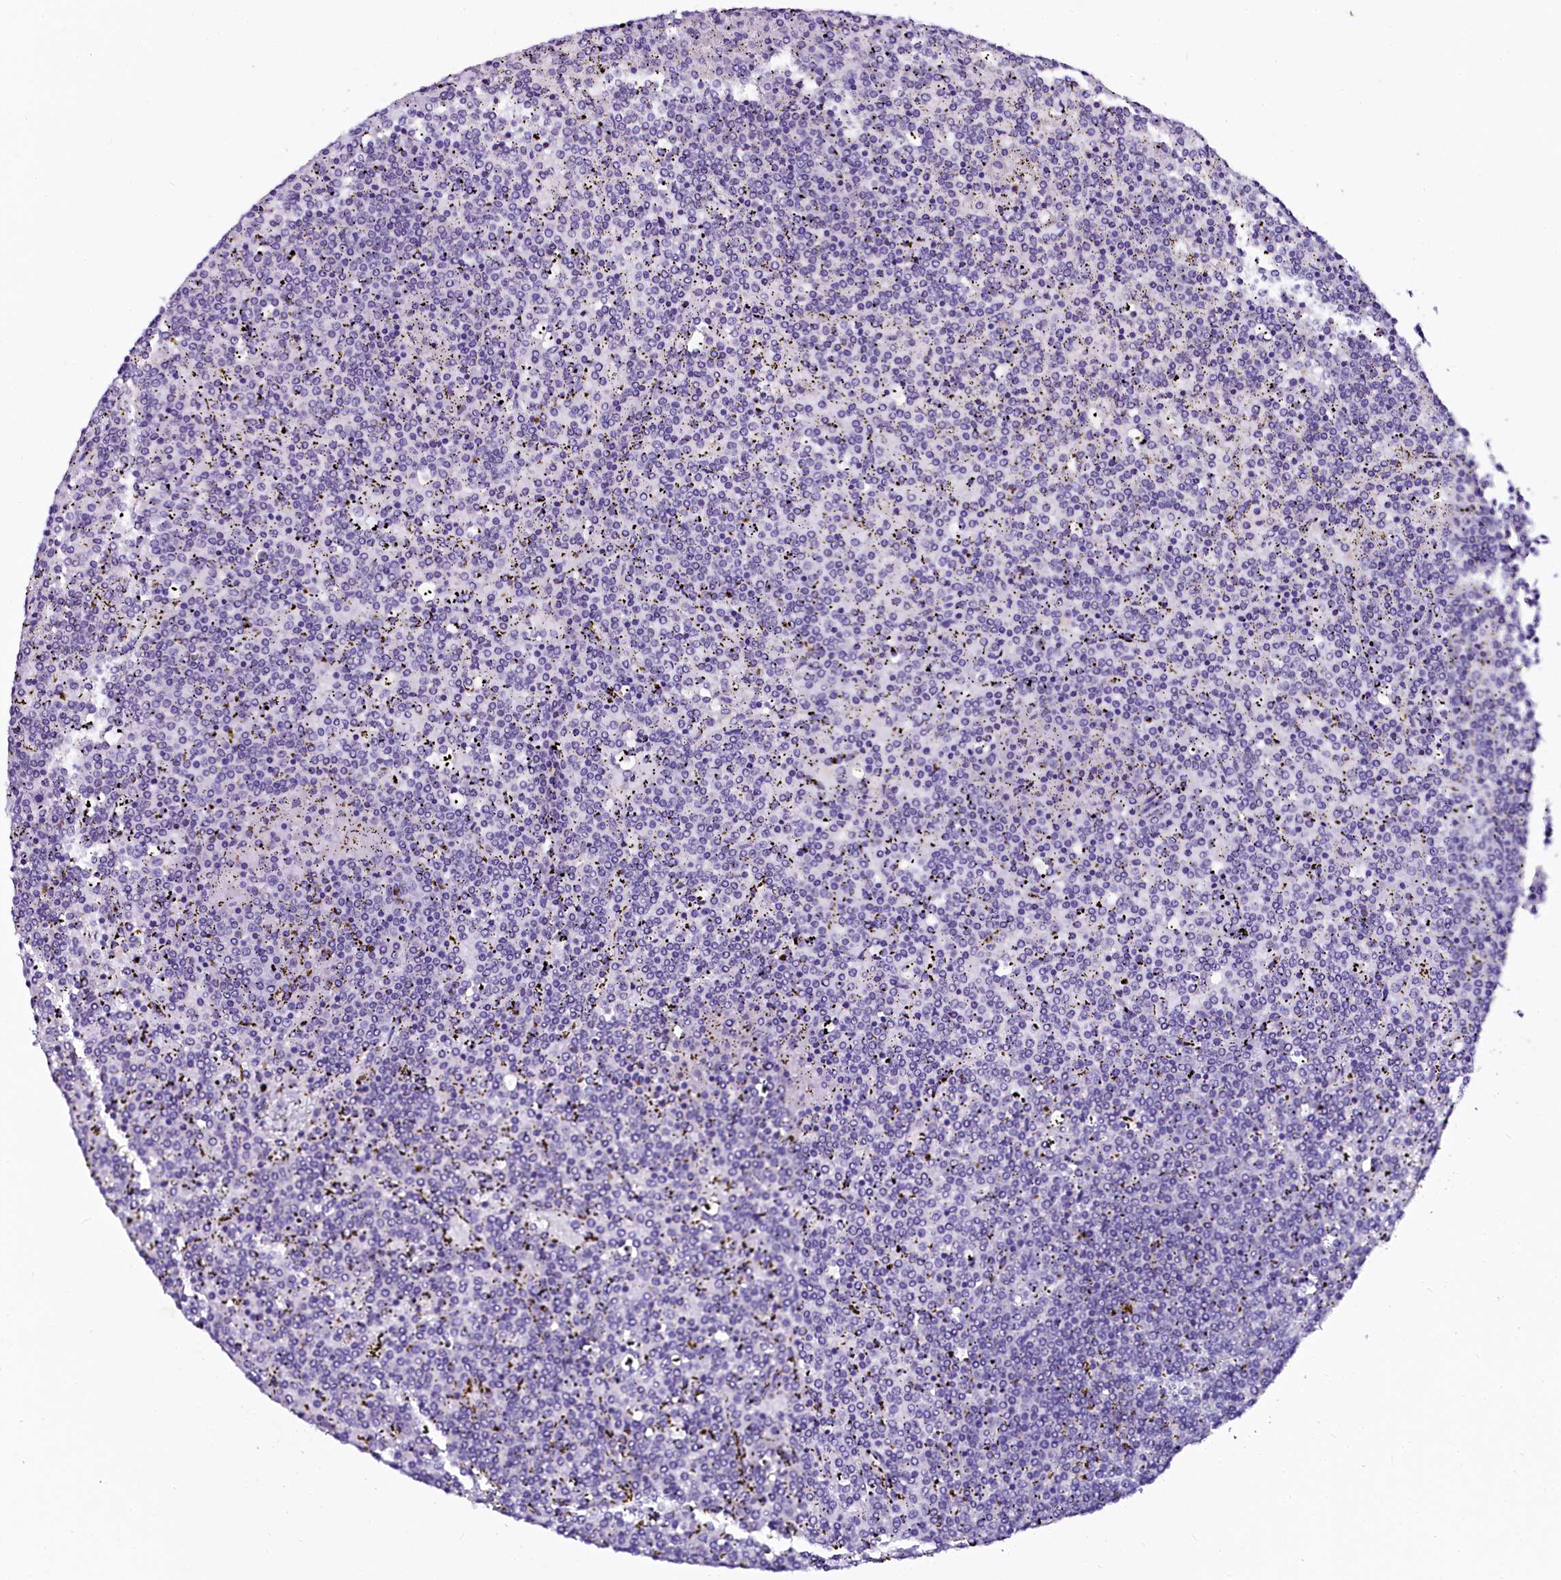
{"staining": {"intensity": "negative", "quantity": "none", "location": "none"}, "tissue": "lymphoma", "cell_type": "Tumor cells", "image_type": "cancer", "snomed": [{"axis": "morphology", "description": "Malignant lymphoma, non-Hodgkin's type, Low grade"}, {"axis": "topography", "description": "Spleen"}], "caption": "Immunohistochemical staining of human lymphoma shows no significant expression in tumor cells. Nuclei are stained in blue.", "gene": "SORD", "patient": {"sex": "female", "age": 19}}